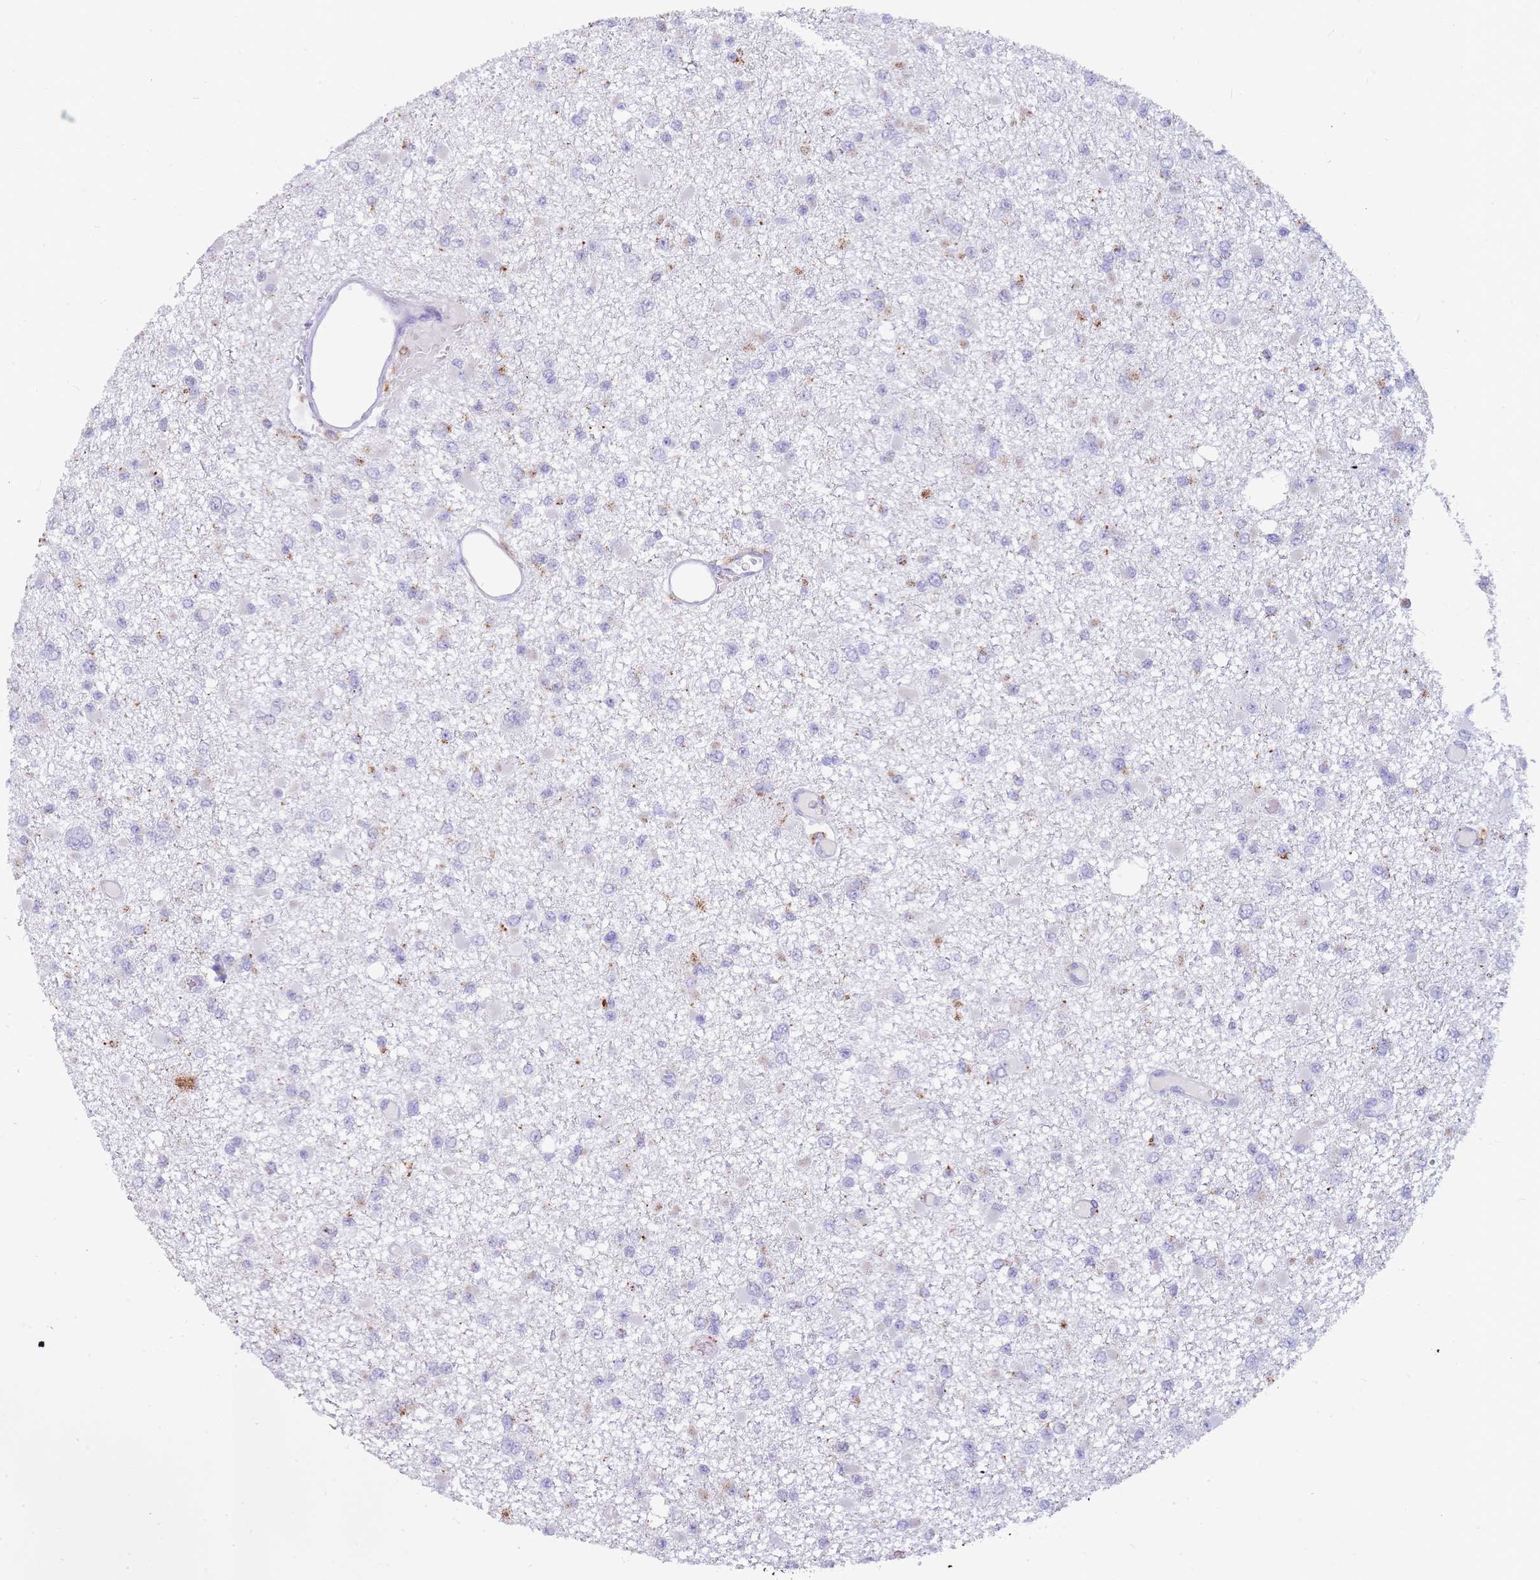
{"staining": {"intensity": "weak", "quantity": "<25%", "location": "cytoplasmic/membranous"}, "tissue": "glioma", "cell_type": "Tumor cells", "image_type": "cancer", "snomed": [{"axis": "morphology", "description": "Glioma, malignant, Low grade"}, {"axis": "topography", "description": "Brain"}], "caption": "A micrograph of human malignant low-grade glioma is negative for staining in tumor cells. (Immunohistochemistry, brightfield microscopy, high magnification).", "gene": "GAA", "patient": {"sex": "female", "age": 22}}